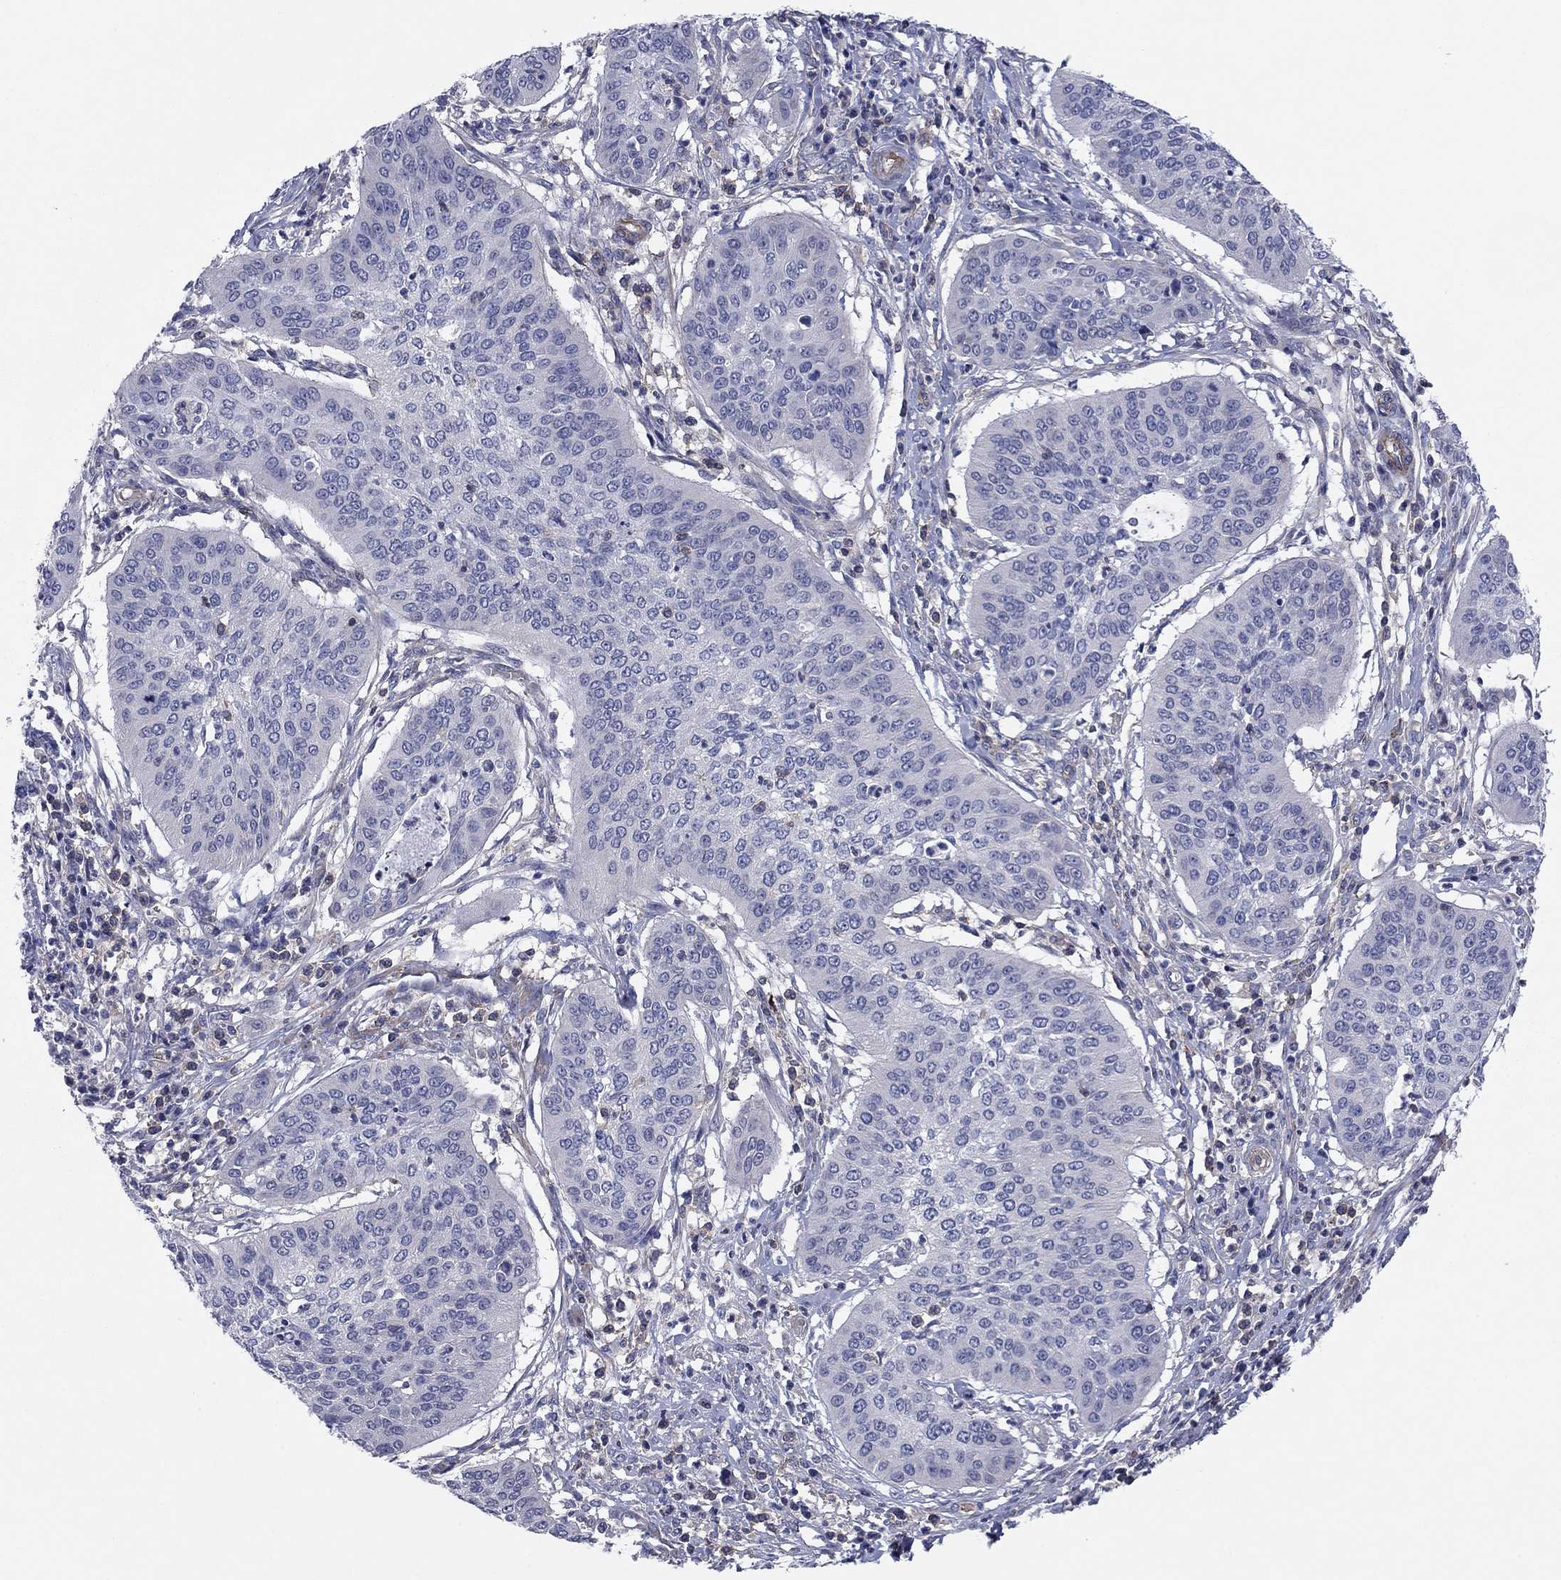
{"staining": {"intensity": "negative", "quantity": "none", "location": "none"}, "tissue": "cervical cancer", "cell_type": "Tumor cells", "image_type": "cancer", "snomed": [{"axis": "morphology", "description": "Normal tissue, NOS"}, {"axis": "morphology", "description": "Squamous cell carcinoma, NOS"}, {"axis": "topography", "description": "Cervix"}], "caption": "Immunohistochemical staining of squamous cell carcinoma (cervical) shows no significant staining in tumor cells. (Brightfield microscopy of DAB (3,3'-diaminobenzidine) immunohistochemistry (IHC) at high magnification).", "gene": "PSD4", "patient": {"sex": "female", "age": 39}}